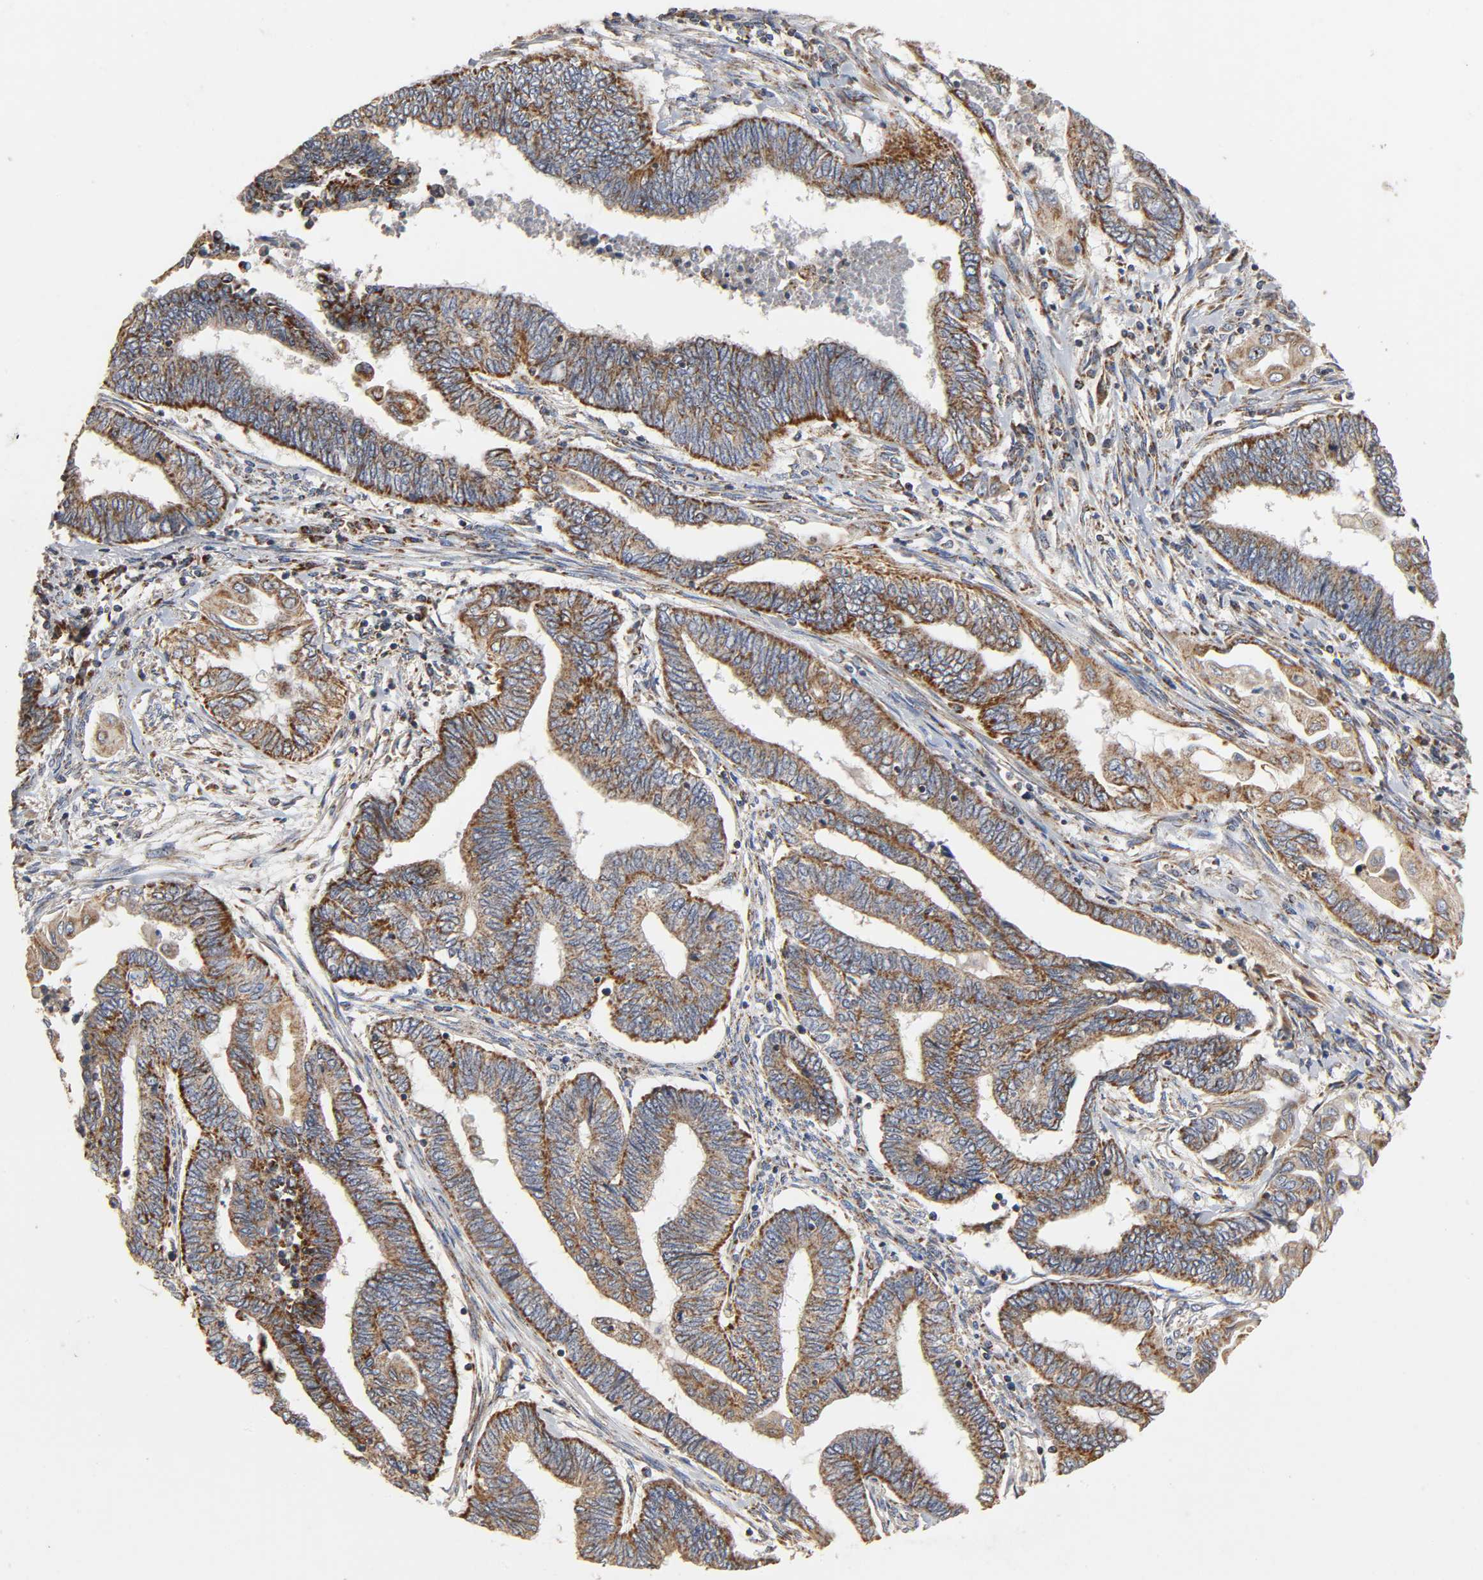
{"staining": {"intensity": "strong", "quantity": ">75%", "location": "cytoplasmic/membranous"}, "tissue": "endometrial cancer", "cell_type": "Tumor cells", "image_type": "cancer", "snomed": [{"axis": "morphology", "description": "Adenocarcinoma, NOS"}, {"axis": "topography", "description": "Uterus"}, {"axis": "topography", "description": "Endometrium"}], "caption": "An image of endometrial adenocarcinoma stained for a protein exhibits strong cytoplasmic/membranous brown staining in tumor cells. The protein of interest is shown in brown color, while the nuclei are stained blue.", "gene": "NDUFS3", "patient": {"sex": "female", "age": 70}}